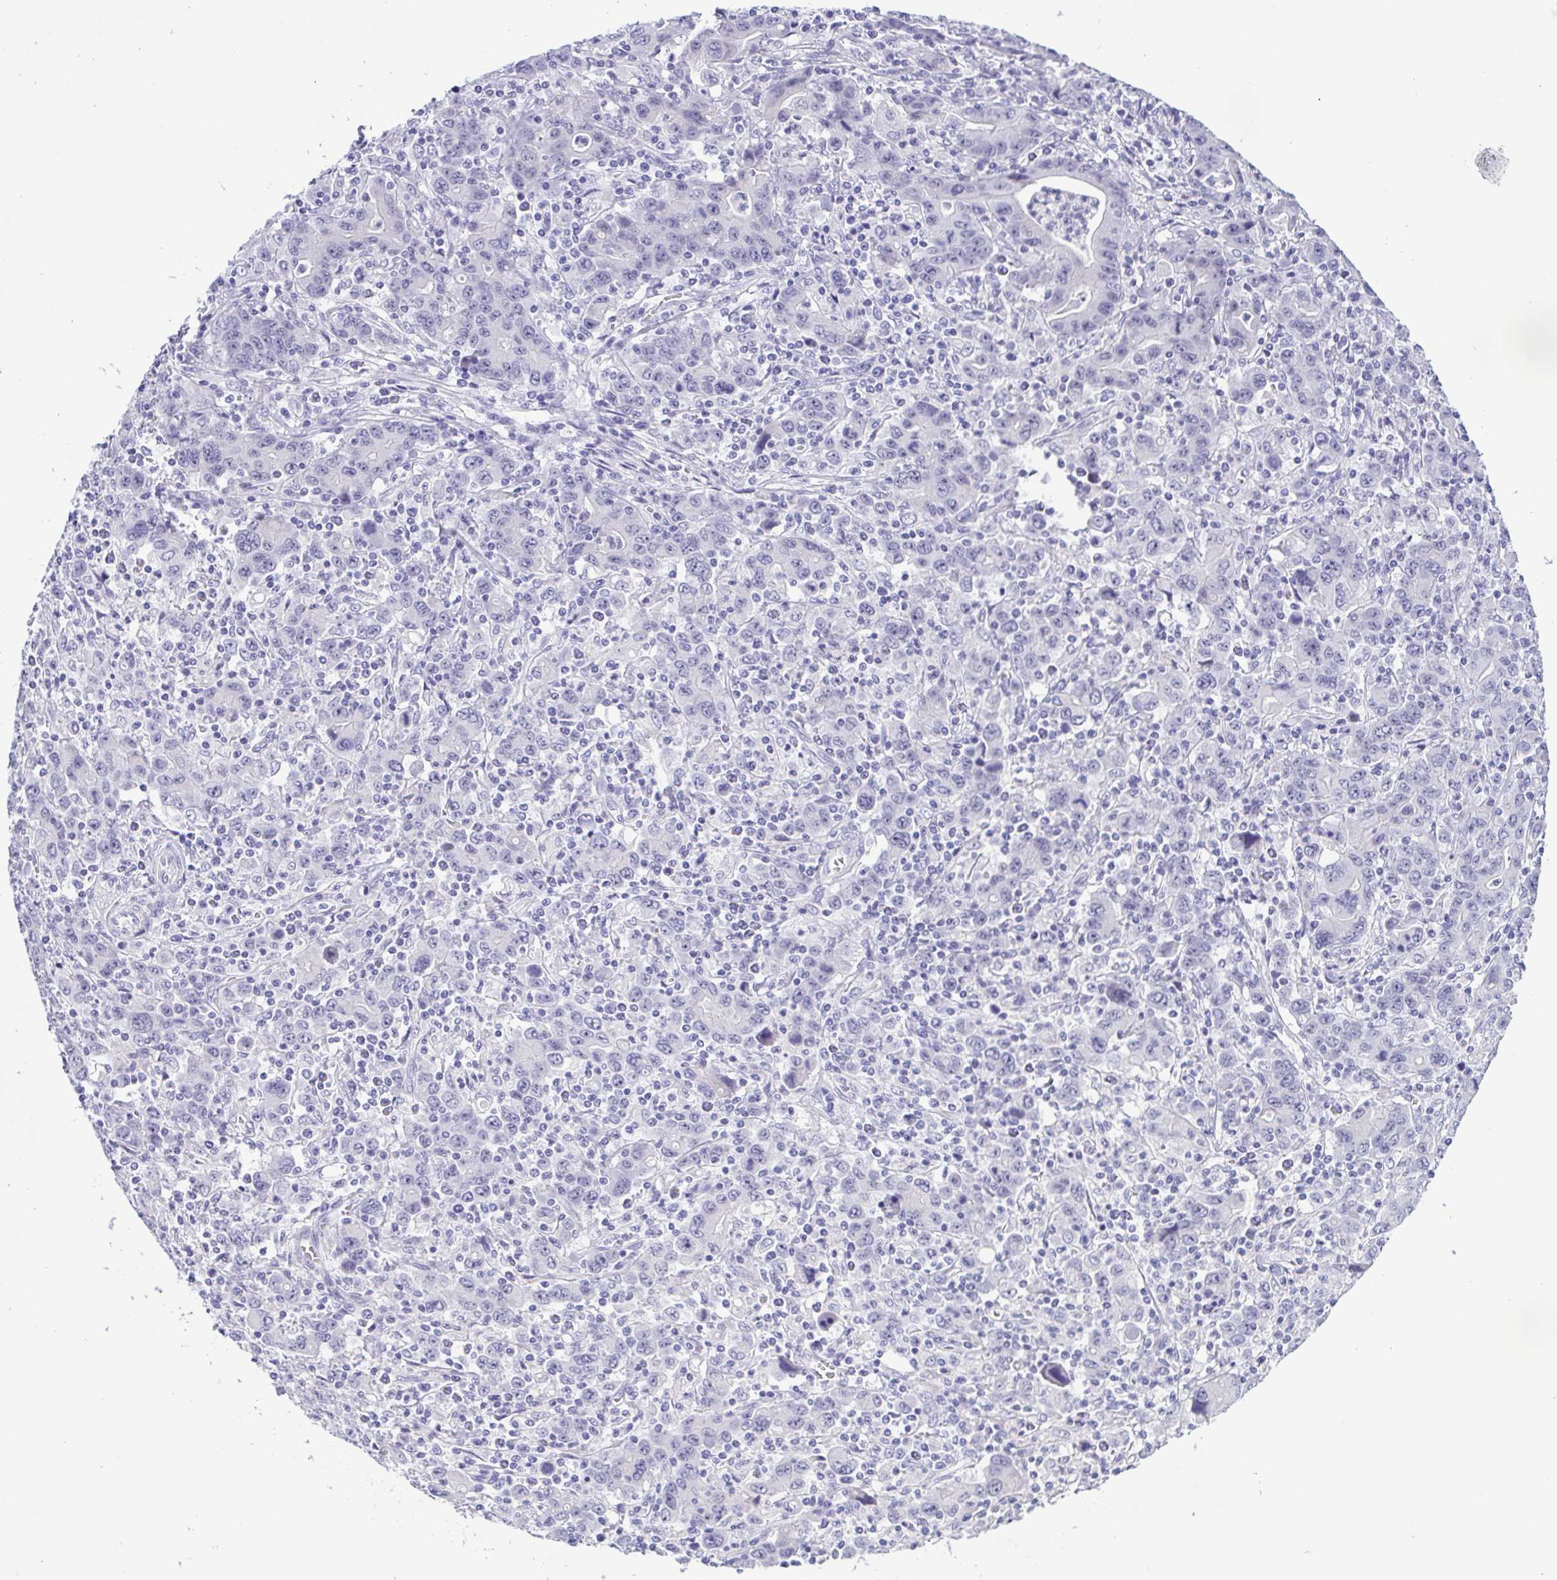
{"staining": {"intensity": "negative", "quantity": "none", "location": "none"}, "tissue": "stomach cancer", "cell_type": "Tumor cells", "image_type": "cancer", "snomed": [{"axis": "morphology", "description": "Adenocarcinoma, NOS"}, {"axis": "topography", "description": "Stomach, upper"}], "caption": "Stomach cancer (adenocarcinoma) was stained to show a protein in brown. There is no significant staining in tumor cells.", "gene": "MYL7", "patient": {"sex": "male", "age": 69}}